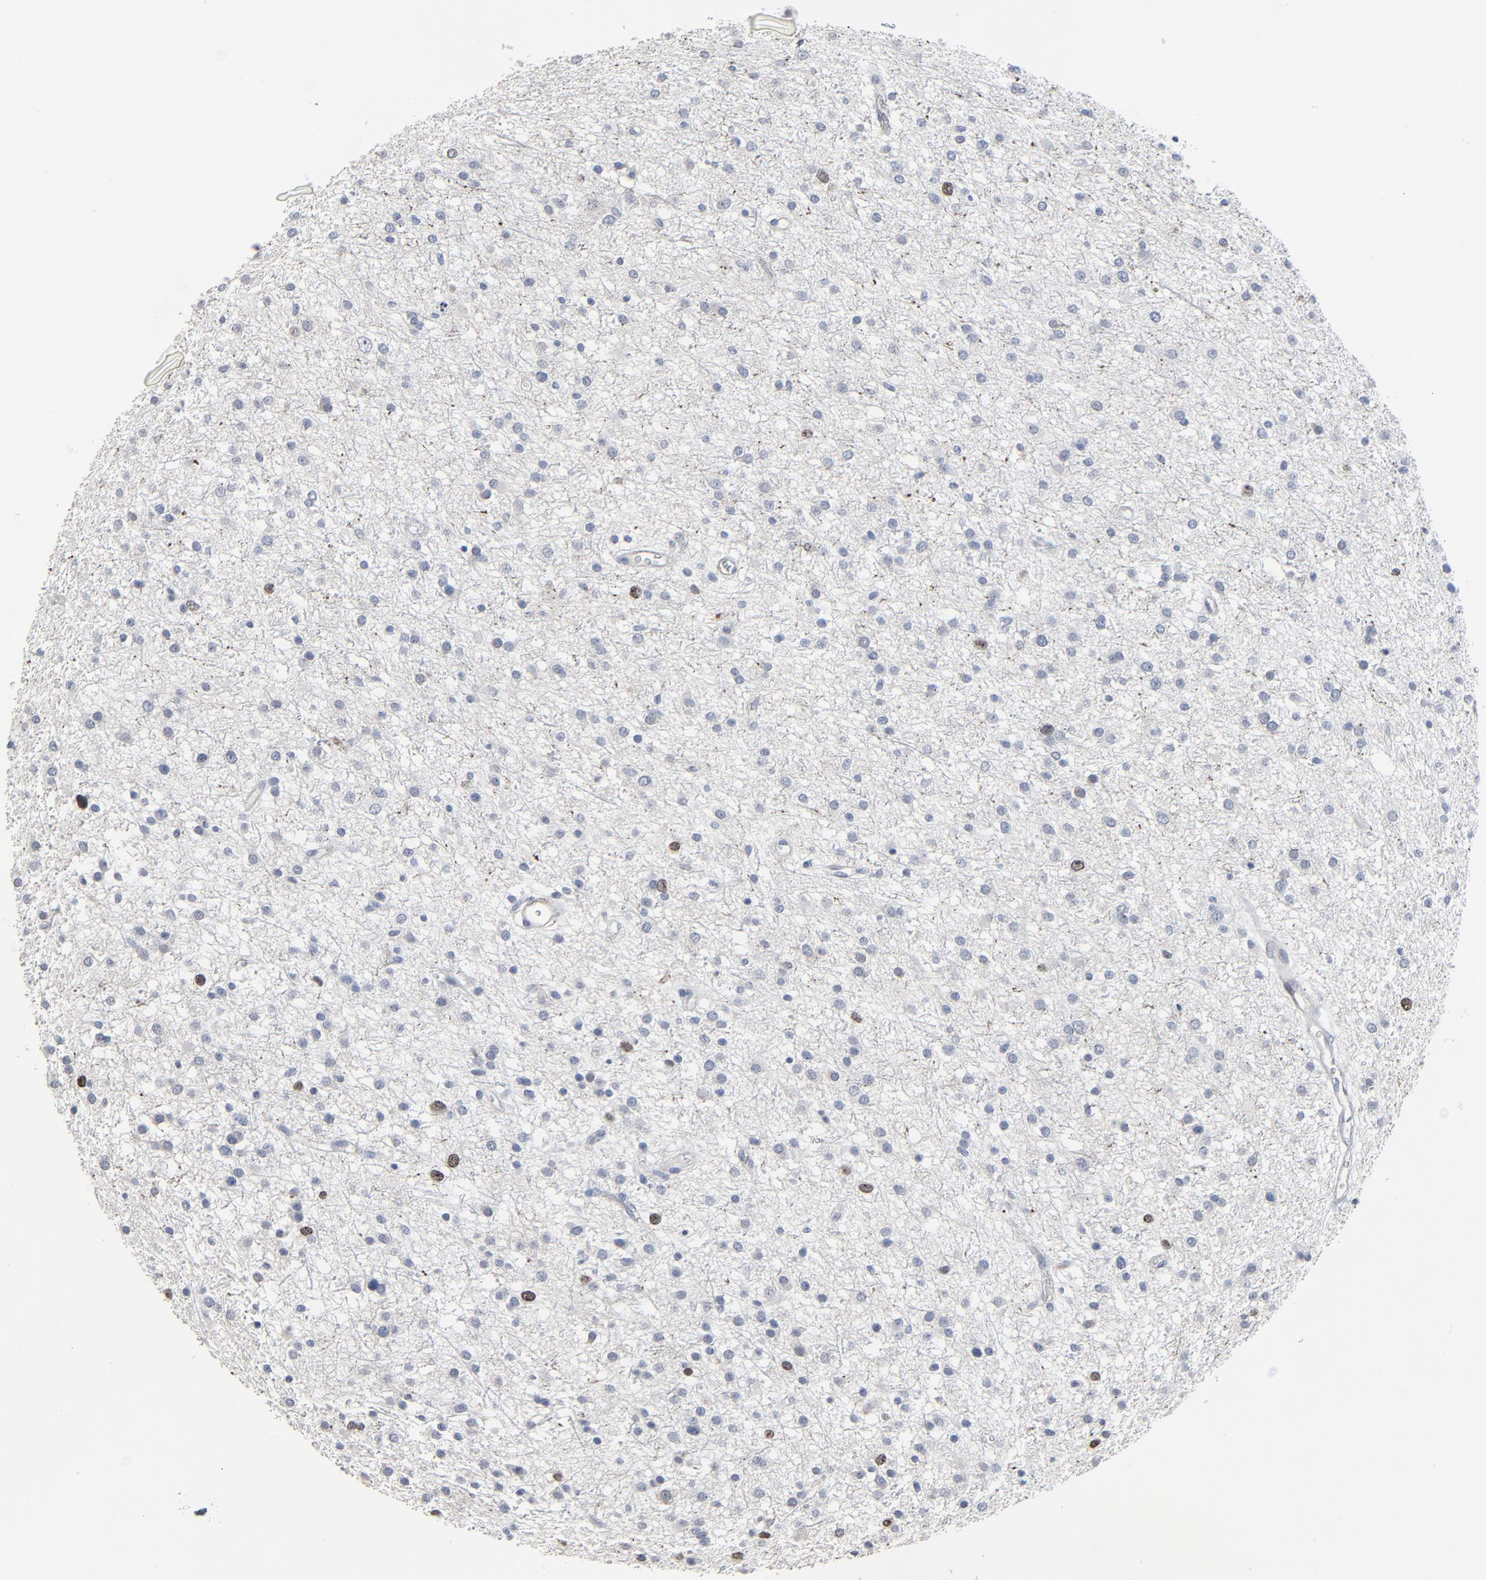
{"staining": {"intensity": "moderate", "quantity": "<25%", "location": "nuclear"}, "tissue": "glioma", "cell_type": "Tumor cells", "image_type": "cancer", "snomed": [{"axis": "morphology", "description": "Glioma, malignant, Low grade"}, {"axis": "topography", "description": "Brain"}], "caption": "Brown immunohistochemical staining in low-grade glioma (malignant) reveals moderate nuclear positivity in about <25% of tumor cells.", "gene": "BIRC3", "patient": {"sex": "female", "age": 36}}